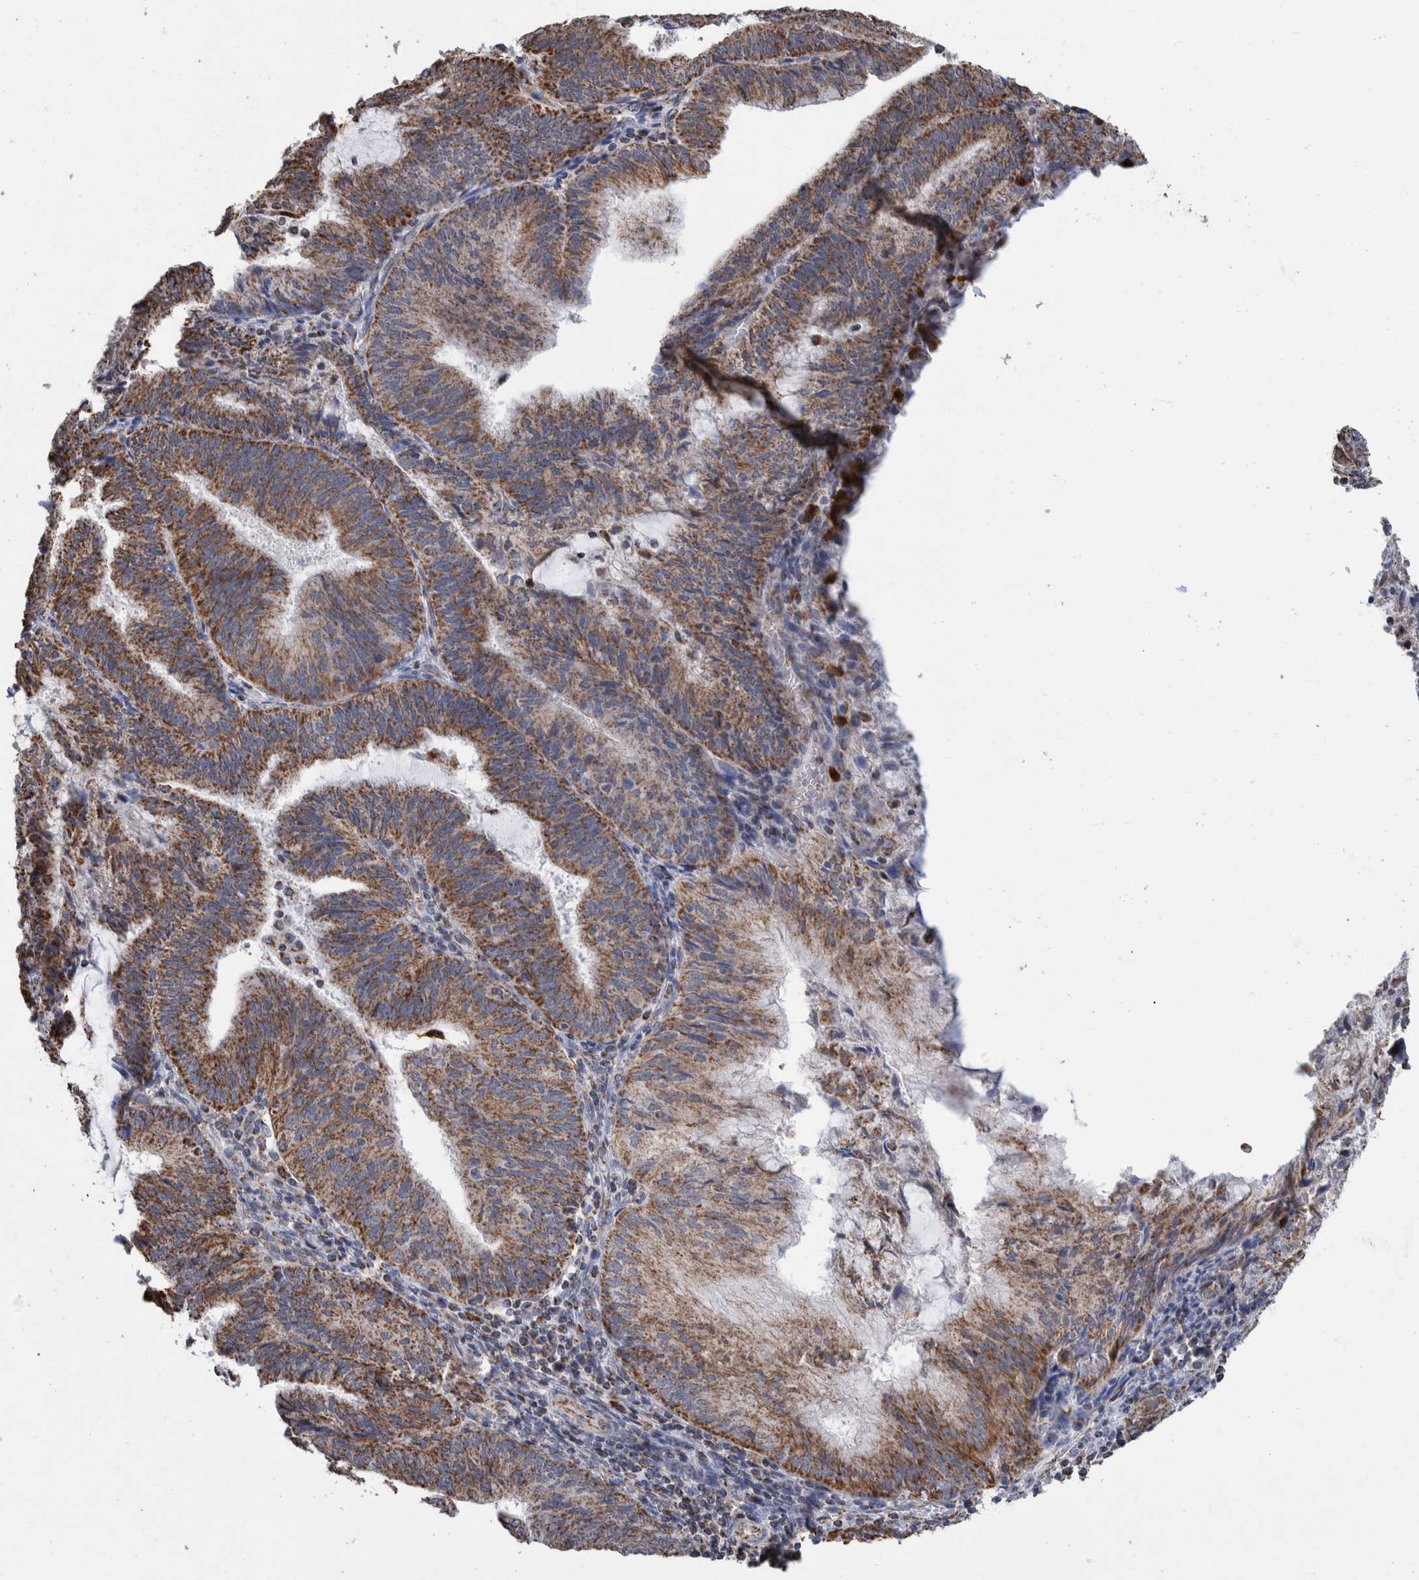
{"staining": {"intensity": "moderate", "quantity": ">75%", "location": "cytoplasmic/membranous"}, "tissue": "endometrial cancer", "cell_type": "Tumor cells", "image_type": "cancer", "snomed": [{"axis": "morphology", "description": "Adenocarcinoma, NOS"}, {"axis": "topography", "description": "Endometrium"}], "caption": "Human endometrial adenocarcinoma stained for a protein (brown) shows moderate cytoplasmic/membranous positive expression in approximately >75% of tumor cells.", "gene": "DECR1", "patient": {"sex": "female", "age": 81}}